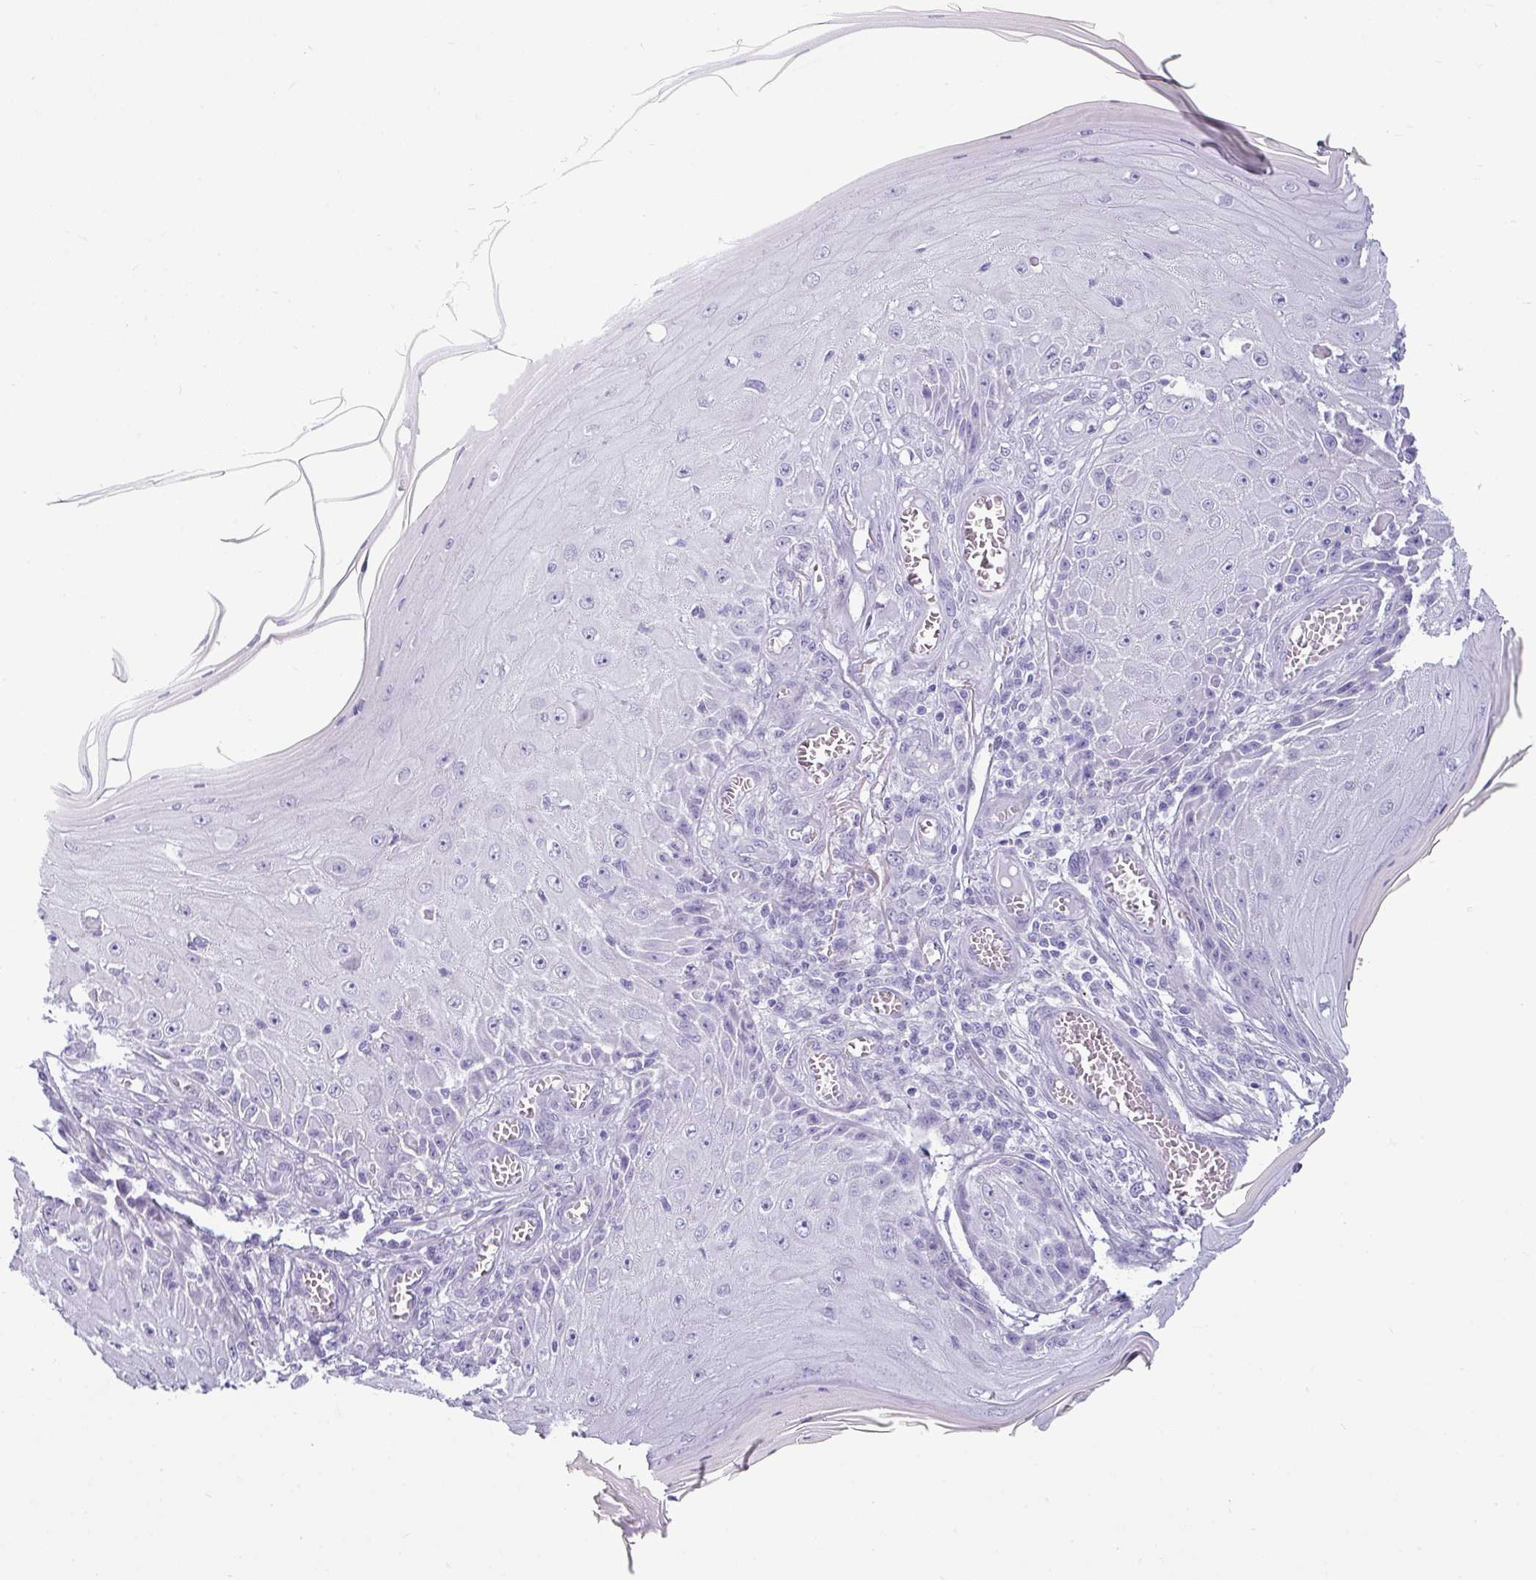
{"staining": {"intensity": "negative", "quantity": "none", "location": "none"}, "tissue": "skin cancer", "cell_type": "Tumor cells", "image_type": "cancer", "snomed": [{"axis": "morphology", "description": "Squamous cell carcinoma, NOS"}, {"axis": "topography", "description": "Skin"}], "caption": "Tumor cells show no significant staining in squamous cell carcinoma (skin).", "gene": "VCY1B", "patient": {"sex": "female", "age": 73}}